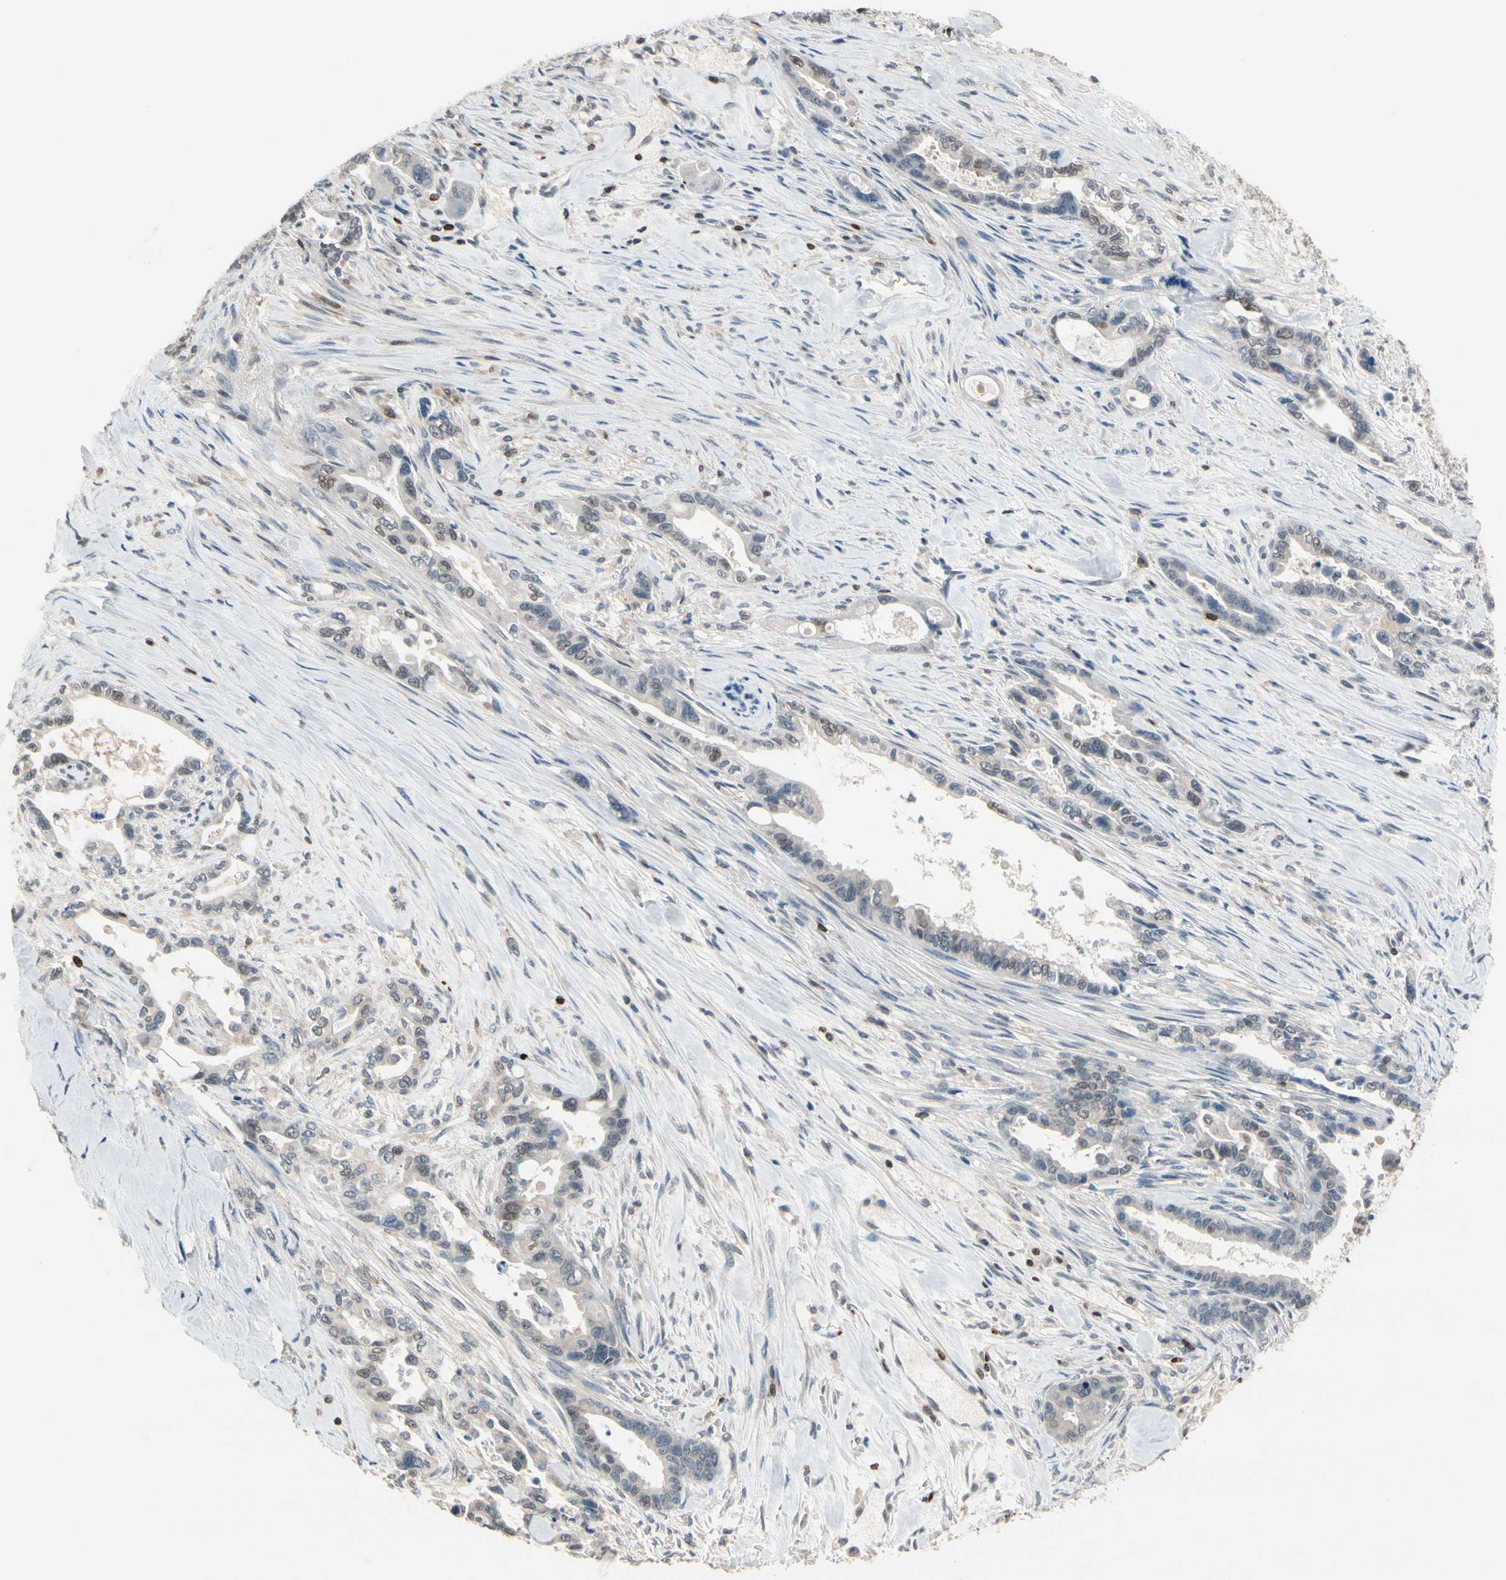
{"staining": {"intensity": "weak", "quantity": "<25%", "location": "nuclear"}, "tissue": "pancreatic cancer", "cell_type": "Tumor cells", "image_type": "cancer", "snomed": [{"axis": "morphology", "description": "Adenocarcinoma, NOS"}, {"axis": "topography", "description": "Pancreas"}], "caption": "A histopathology image of adenocarcinoma (pancreatic) stained for a protein reveals no brown staining in tumor cells. (DAB (3,3'-diaminobenzidine) immunohistochemistry visualized using brightfield microscopy, high magnification).", "gene": "NFATC2", "patient": {"sex": "male", "age": 70}}